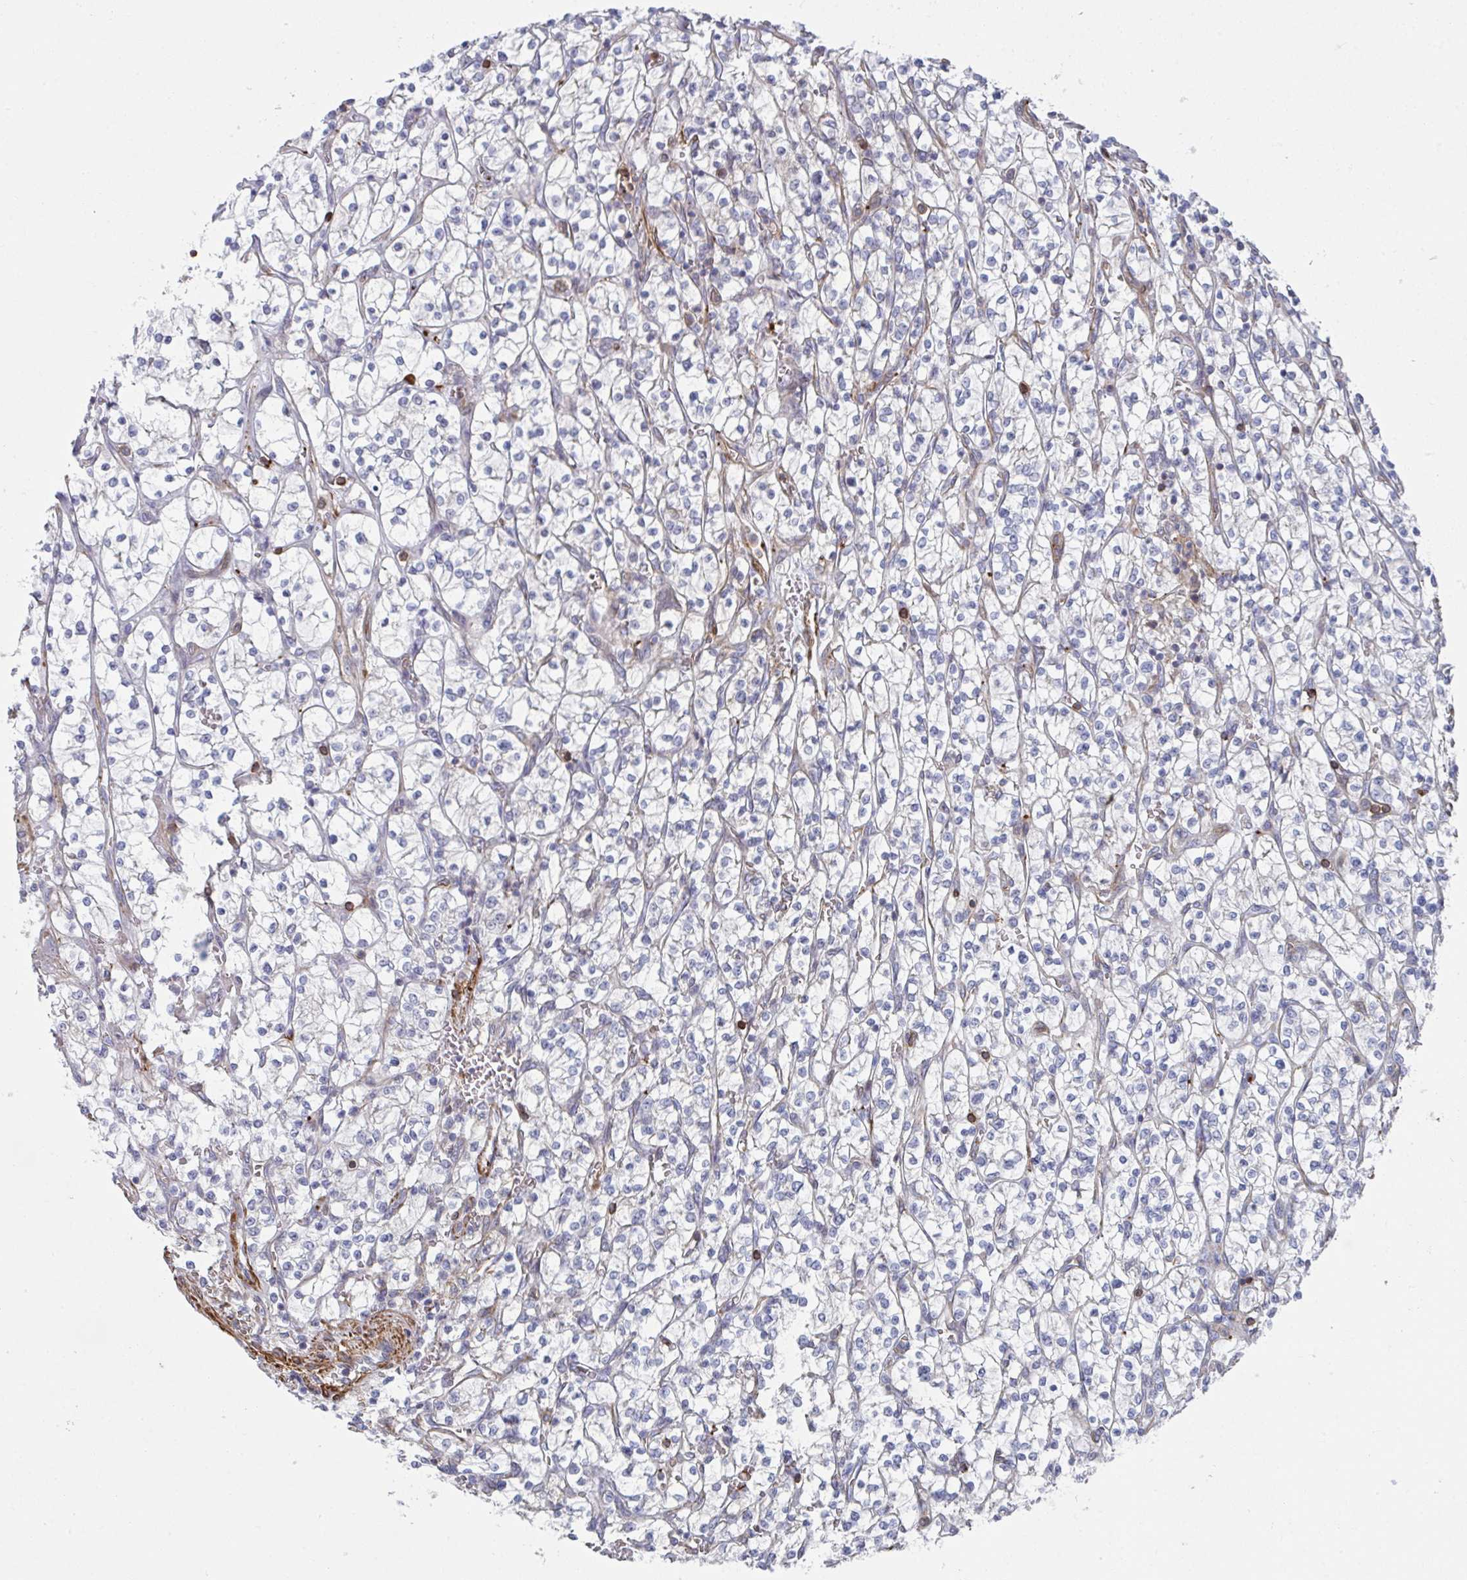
{"staining": {"intensity": "negative", "quantity": "none", "location": "none"}, "tissue": "renal cancer", "cell_type": "Tumor cells", "image_type": "cancer", "snomed": [{"axis": "morphology", "description": "Adenocarcinoma, NOS"}, {"axis": "topography", "description": "Kidney"}], "caption": "Micrograph shows no protein staining in tumor cells of adenocarcinoma (renal) tissue.", "gene": "NEURL4", "patient": {"sex": "female", "age": 64}}